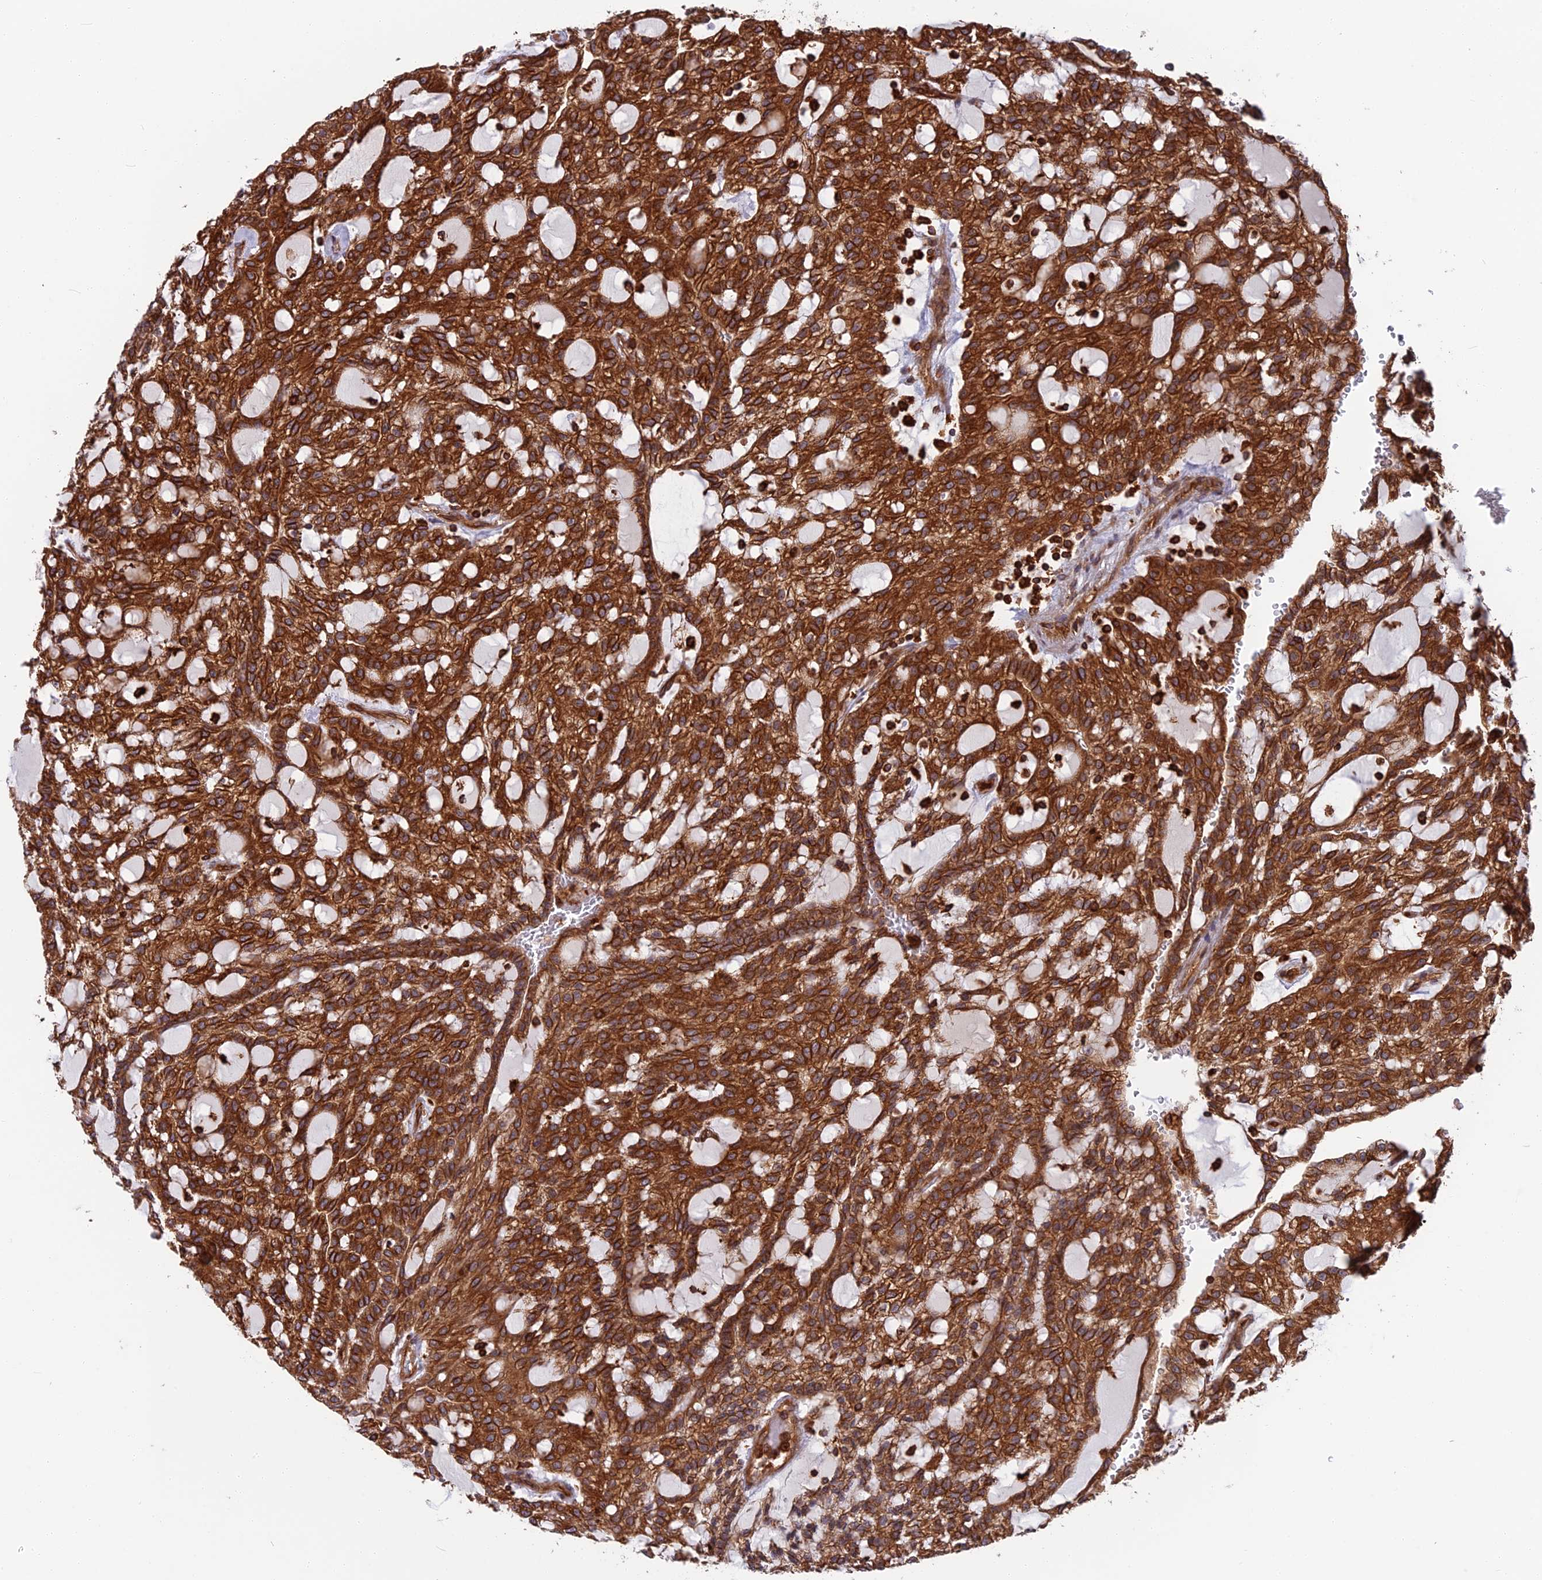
{"staining": {"intensity": "strong", "quantity": ">75%", "location": "cytoplasmic/membranous"}, "tissue": "renal cancer", "cell_type": "Tumor cells", "image_type": "cancer", "snomed": [{"axis": "morphology", "description": "Adenocarcinoma, NOS"}, {"axis": "topography", "description": "Kidney"}], "caption": "Immunohistochemistry histopathology image of human renal cancer (adenocarcinoma) stained for a protein (brown), which exhibits high levels of strong cytoplasmic/membranous staining in about >75% of tumor cells.", "gene": "WDR1", "patient": {"sex": "male", "age": 63}}